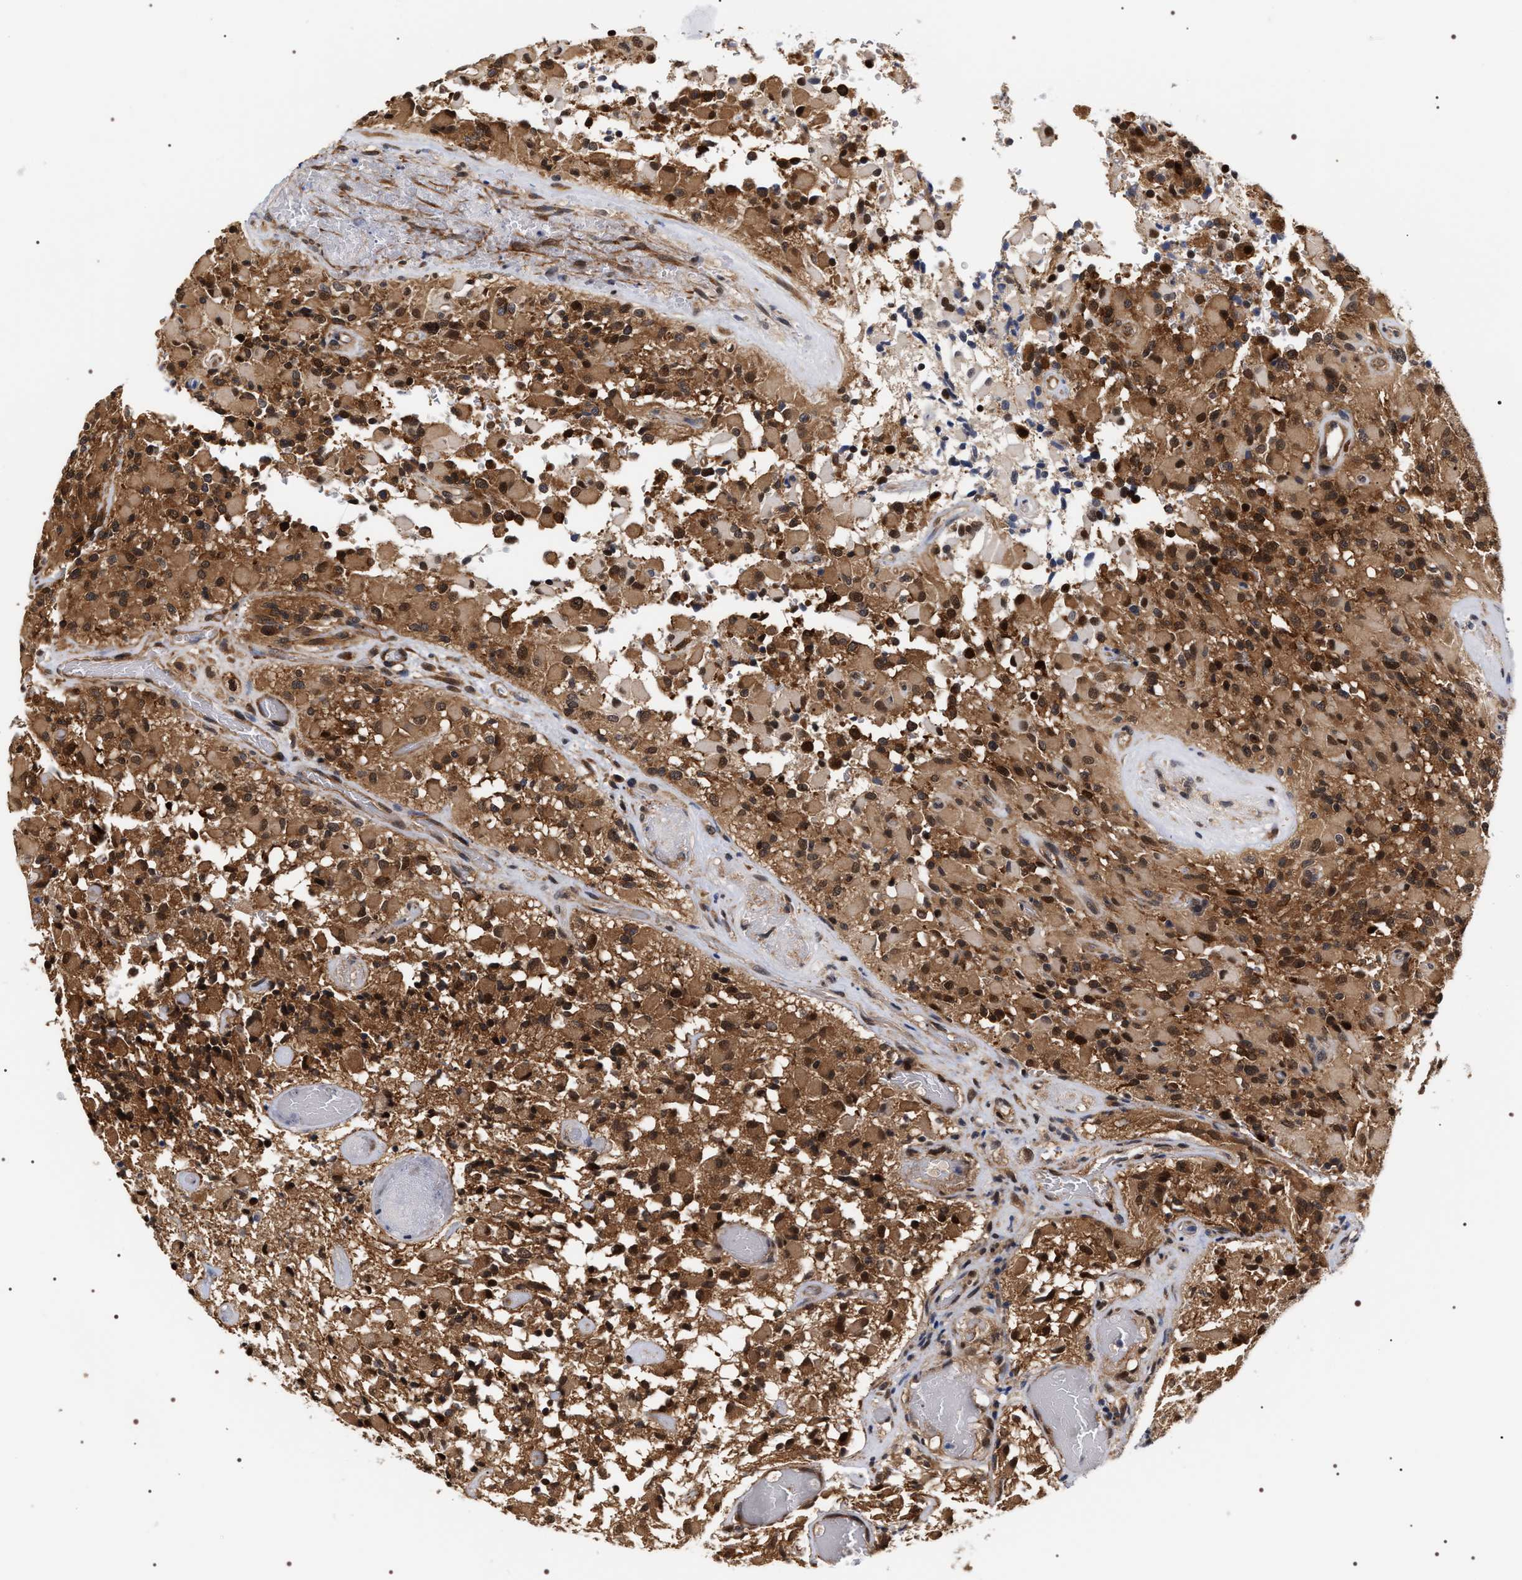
{"staining": {"intensity": "strong", "quantity": ">75%", "location": "cytoplasmic/membranous,nuclear"}, "tissue": "glioma", "cell_type": "Tumor cells", "image_type": "cancer", "snomed": [{"axis": "morphology", "description": "Glioma, malignant, High grade"}, {"axis": "topography", "description": "Brain"}], "caption": "Tumor cells reveal high levels of strong cytoplasmic/membranous and nuclear staining in approximately >75% of cells in glioma.", "gene": "BAG6", "patient": {"sex": "male", "age": 71}}